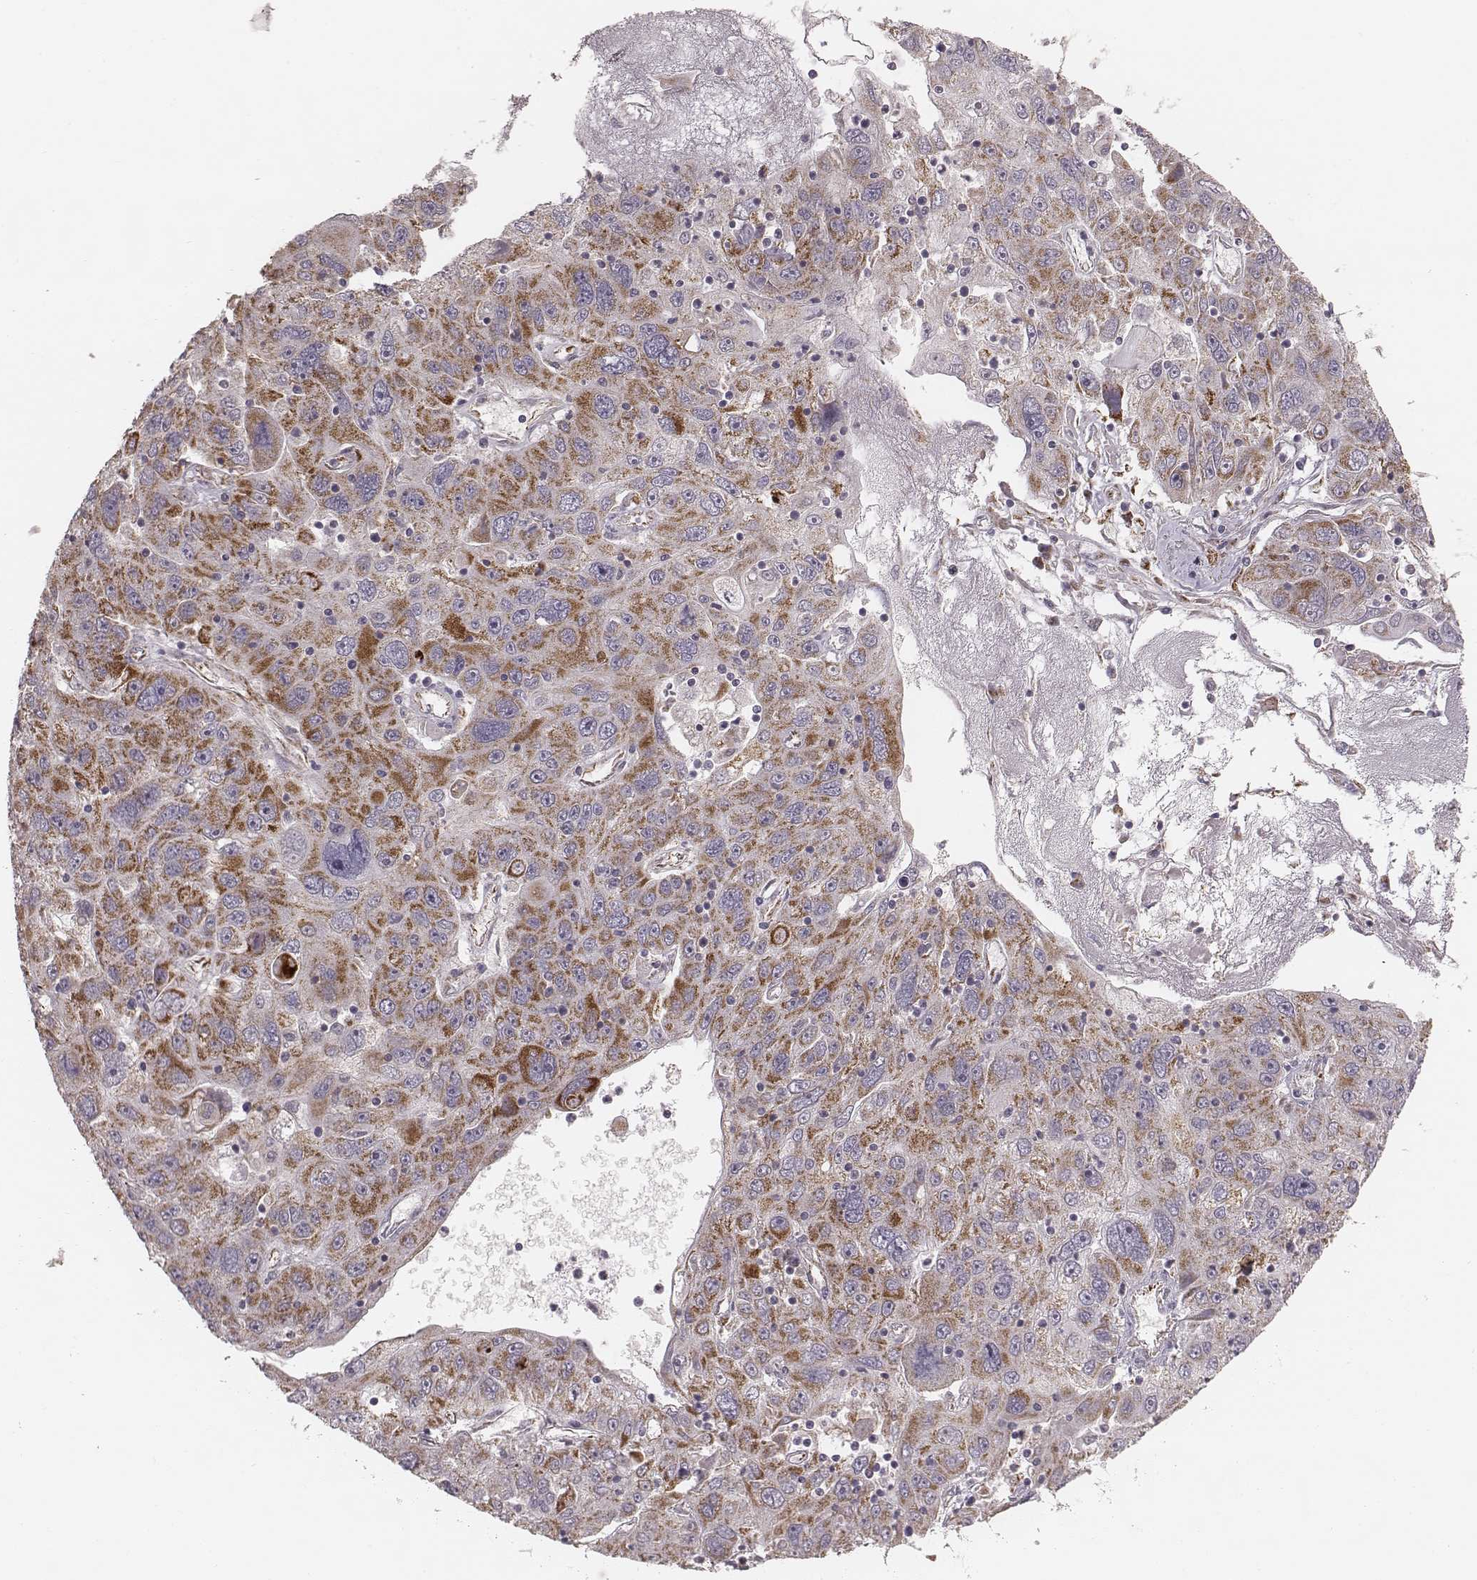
{"staining": {"intensity": "moderate", "quantity": "25%-75%", "location": "cytoplasmic/membranous"}, "tissue": "stomach cancer", "cell_type": "Tumor cells", "image_type": "cancer", "snomed": [{"axis": "morphology", "description": "Adenocarcinoma, NOS"}, {"axis": "topography", "description": "Stomach"}], "caption": "Moderate cytoplasmic/membranous expression is seen in approximately 25%-75% of tumor cells in stomach cancer.", "gene": "TUFM", "patient": {"sex": "male", "age": 56}}